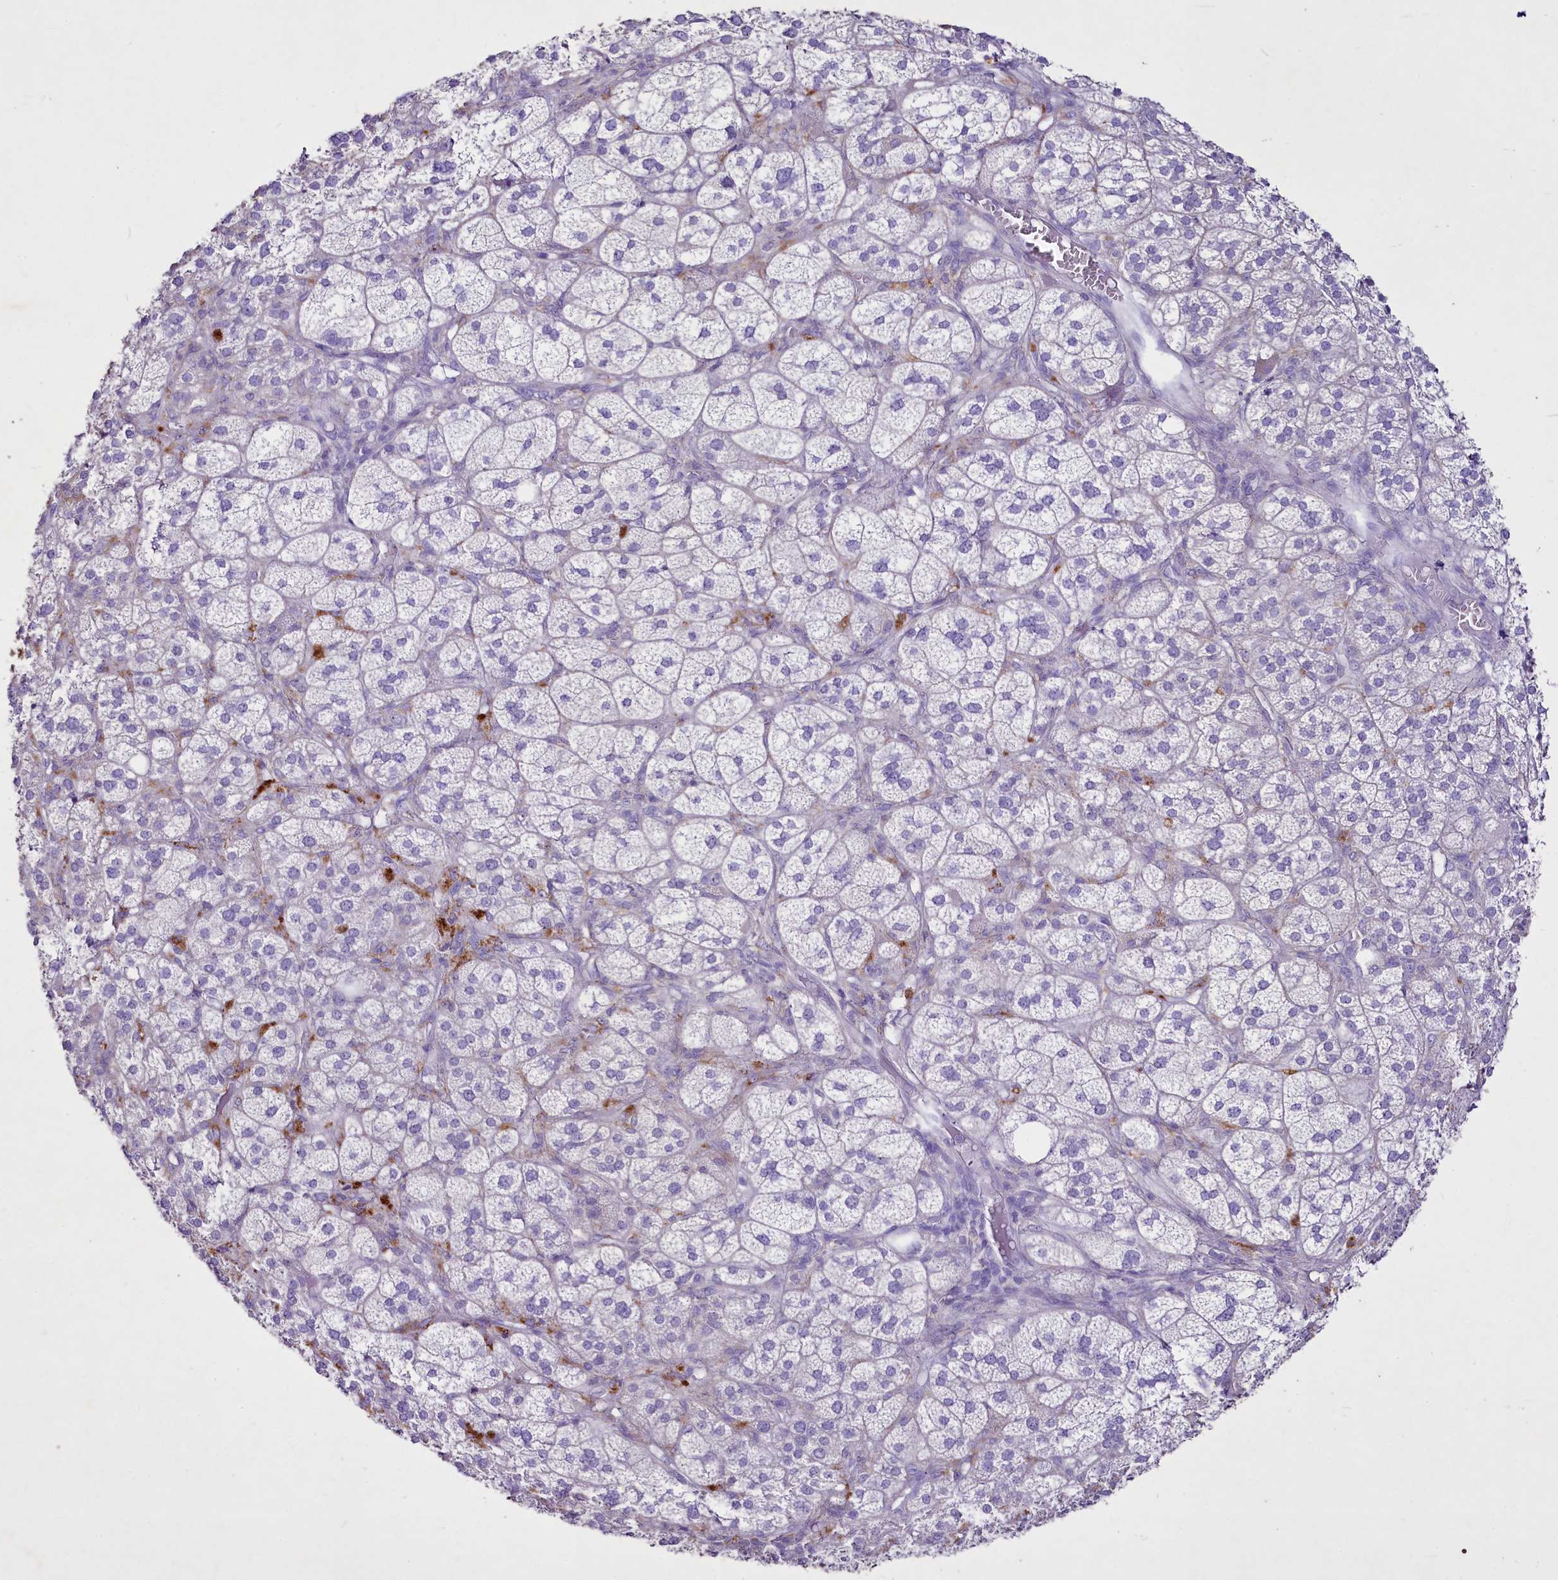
{"staining": {"intensity": "moderate", "quantity": "<25%", "location": "cytoplasmic/membranous"}, "tissue": "adrenal gland", "cell_type": "Glandular cells", "image_type": "normal", "snomed": [{"axis": "morphology", "description": "Normal tissue, NOS"}, {"axis": "topography", "description": "Adrenal gland"}], "caption": "Normal adrenal gland was stained to show a protein in brown. There is low levels of moderate cytoplasmic/membranous expression in about <25% of glandular cells.", "gene": "FAM209B", "patient": {"sex": "female", "age": 61}}